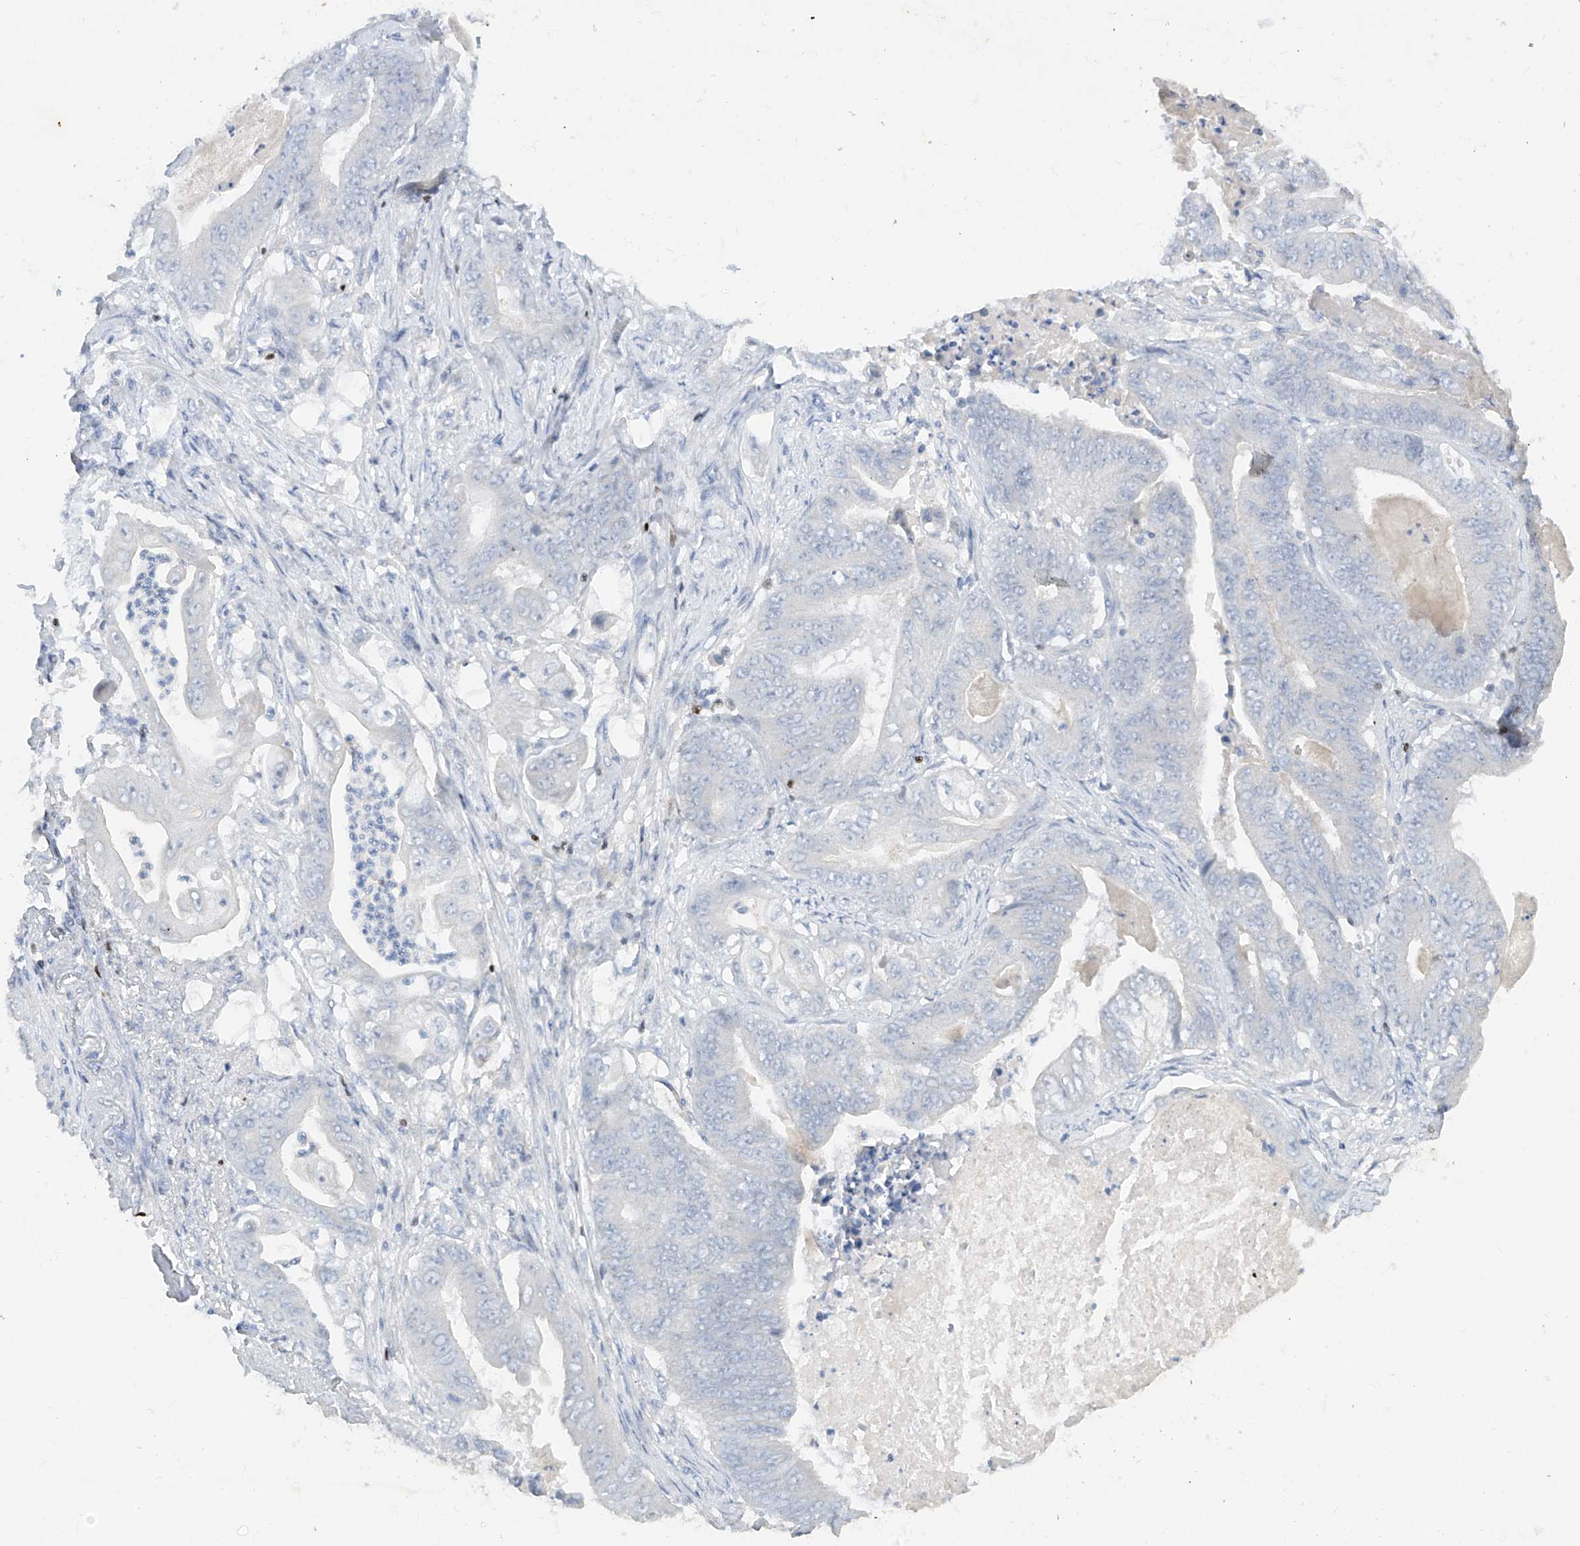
{"staining": {"intensity": "negative", "quantity": "none", "location": "none"}, "tissue": "stomach cancer", "cell_type": "Tumor cells", "image_type": "cancer", "snomed": [{"axis": "morphology", "description": "Adenocarcinoma, NOS"}, {"axis": "topography", "description": "Stomach"}], "caption": "Human stomach adenocarcinoma stained for a protein using IHC shows no expression in tumor cells.", "gene": "TBX21", "patient": {"sex": "female", "age": 73}}